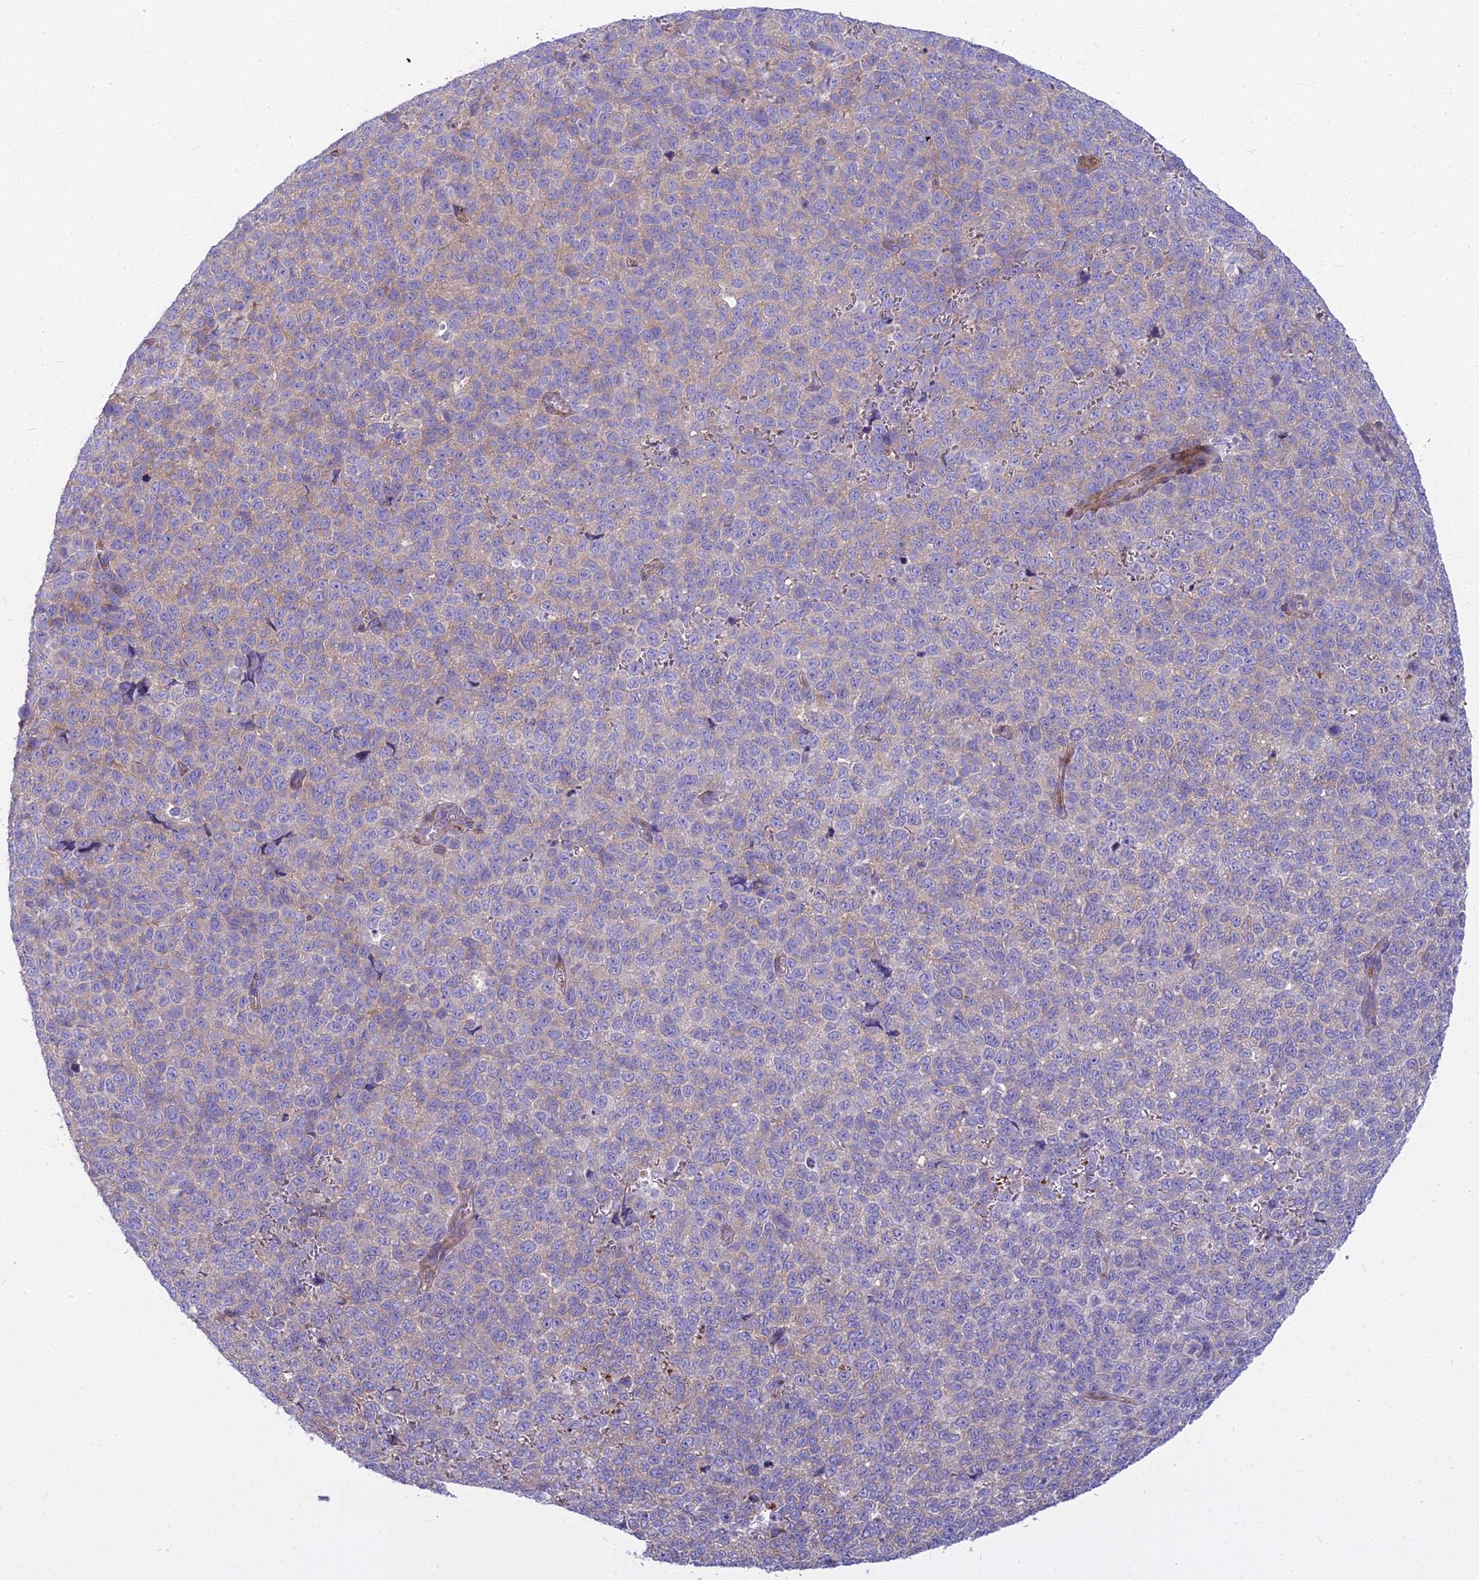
{"staining": {"intensity": "negative", "quantity": "none", "location": "none"}, "tissue": "melanoma", "cell_type": "Tumor cells", "image_type": "cancer", "snomed": [{"axis": "morphology", "description": "Malignant melanoma, NOS"}, {"axis": "topography", "description": "Nose, NOS"}], "caption": "Protein analysis of malignant melanoma displays no significant staining in tumor cells.", "gene": "PCDHB14", "patient": {"sex": "female", "age": 48}}